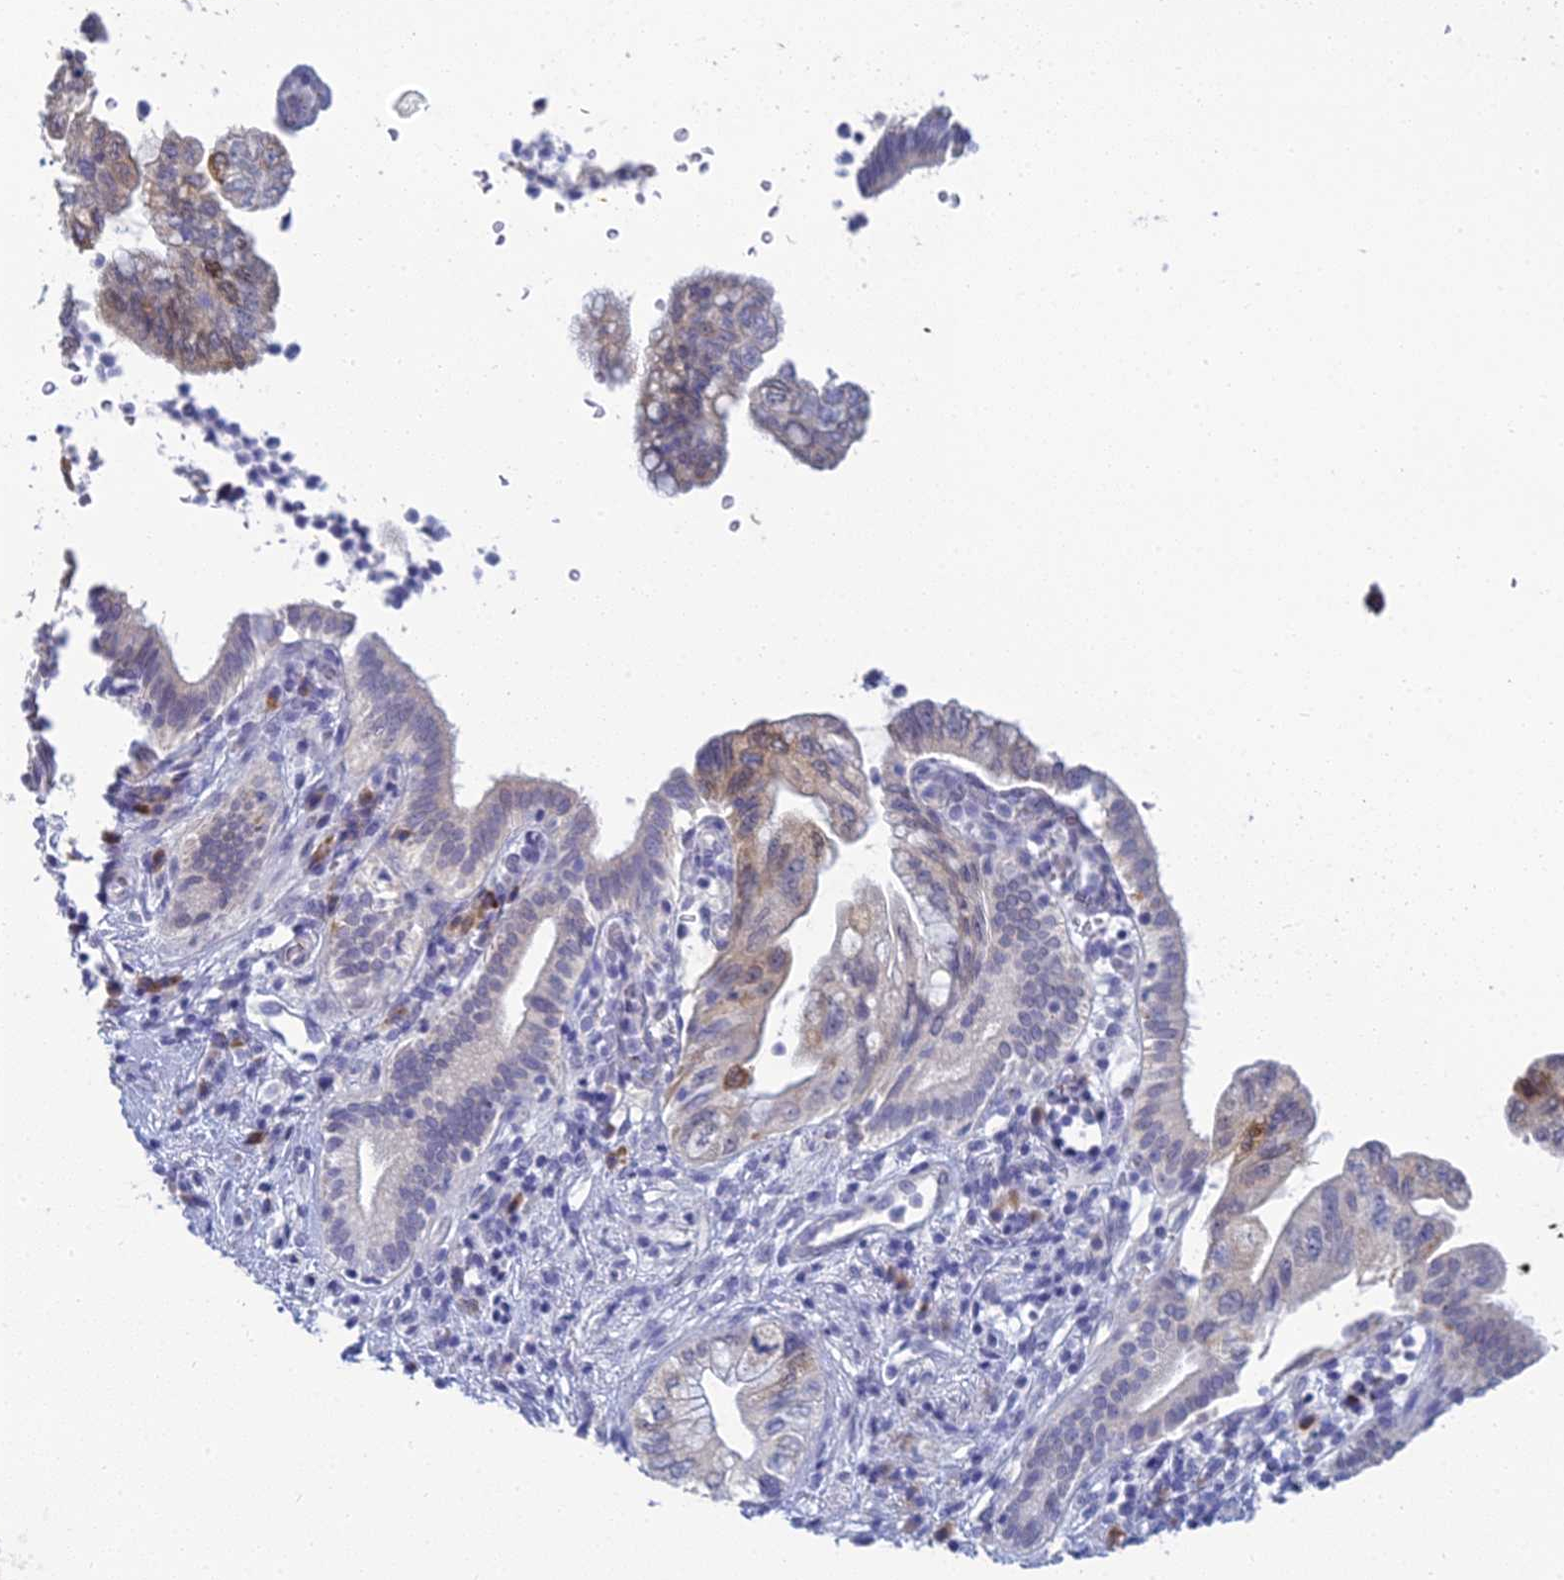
{"staining": {"intensity": "negative", "quantity": "none", "location": "none"}, "tissue": "pancreatic cancer", "cell_type": "Tumor cells", "image_type": "cancer", "snomed": [{"axis": "morphology", "description": "Adenocarcinoma, NOS"}, {"axis": "topography", "description": "Pancreas"}], "caption": "This micrograph is of pancreatic cancer stained with immunohistochemistry (IHC) to label a protein in brown with the nuclei are counter-stained blue. There is no expression in tumor cells.", "gene": "MUC13", "patient": {"sex": "female", "age": 73}}